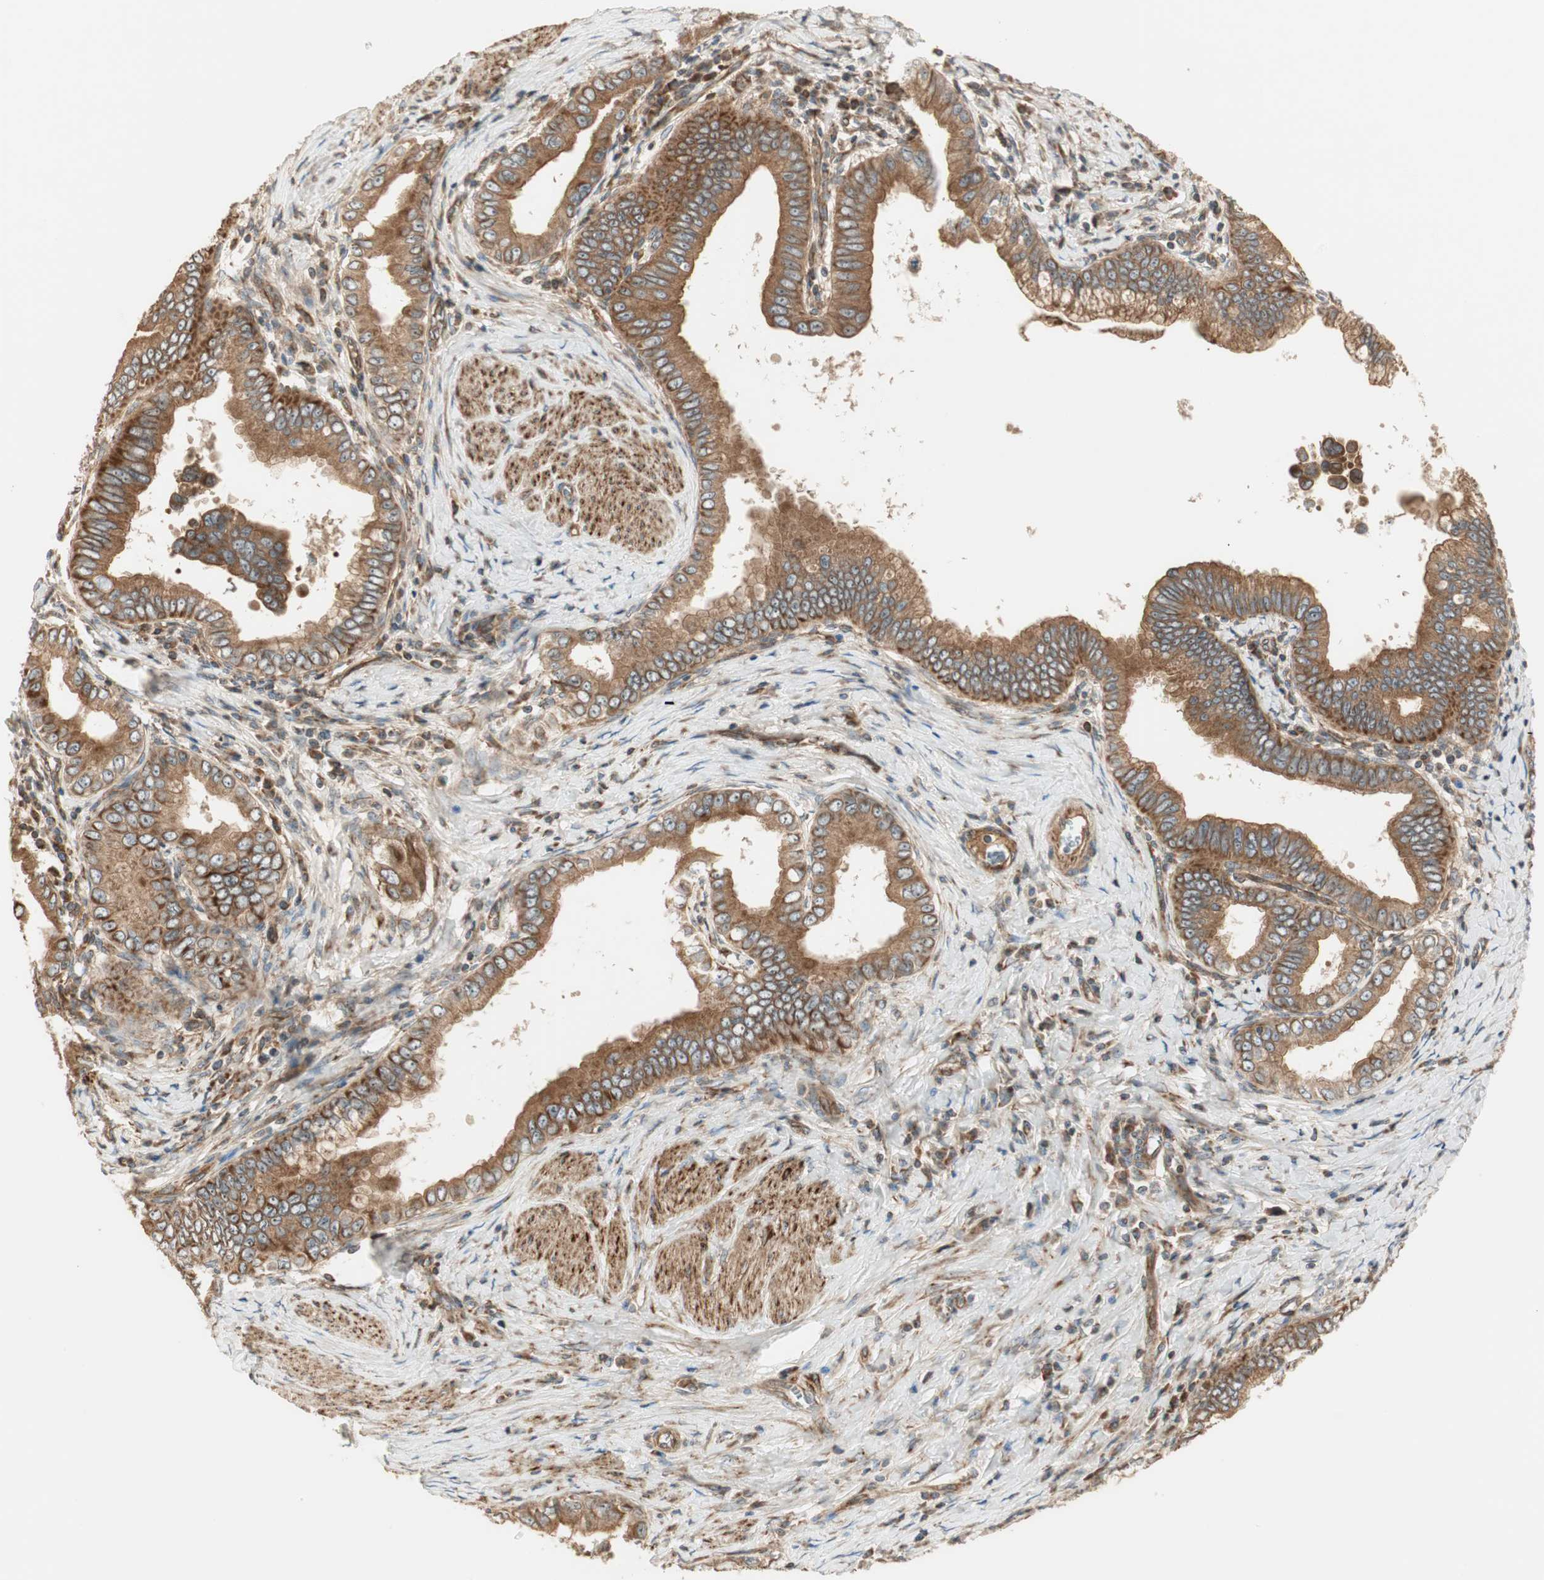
{"staining": {"intensity": "moderate", "quantity": ">75%", "location": "cytoplasmic/membranous"}, "tissue": "pancreatic cancer", "cell_type": "Tumor cells", "image_type": "cancer", "snomed": [{"axis": "morphology", "description": "Normal tissue, NOS"}, {"axis": "topography", "description": "Lymph node"}], "caption": "Immunohistochemistry (IHC) (DAB) staining of human pancreatic cancer exhibits moderate cytoplasmic/membranous protein positivity in about >75% of tumor cells. The staining was performed using DAB (3,3'-diaminobenzidine) to visualize the protein expression in brown, while the nuclei were stained in blue with hematoxylin (Magnification: 20x).", "gene": "CTTNBP2NL", "patient": {"sex": "male", "age": 50}}